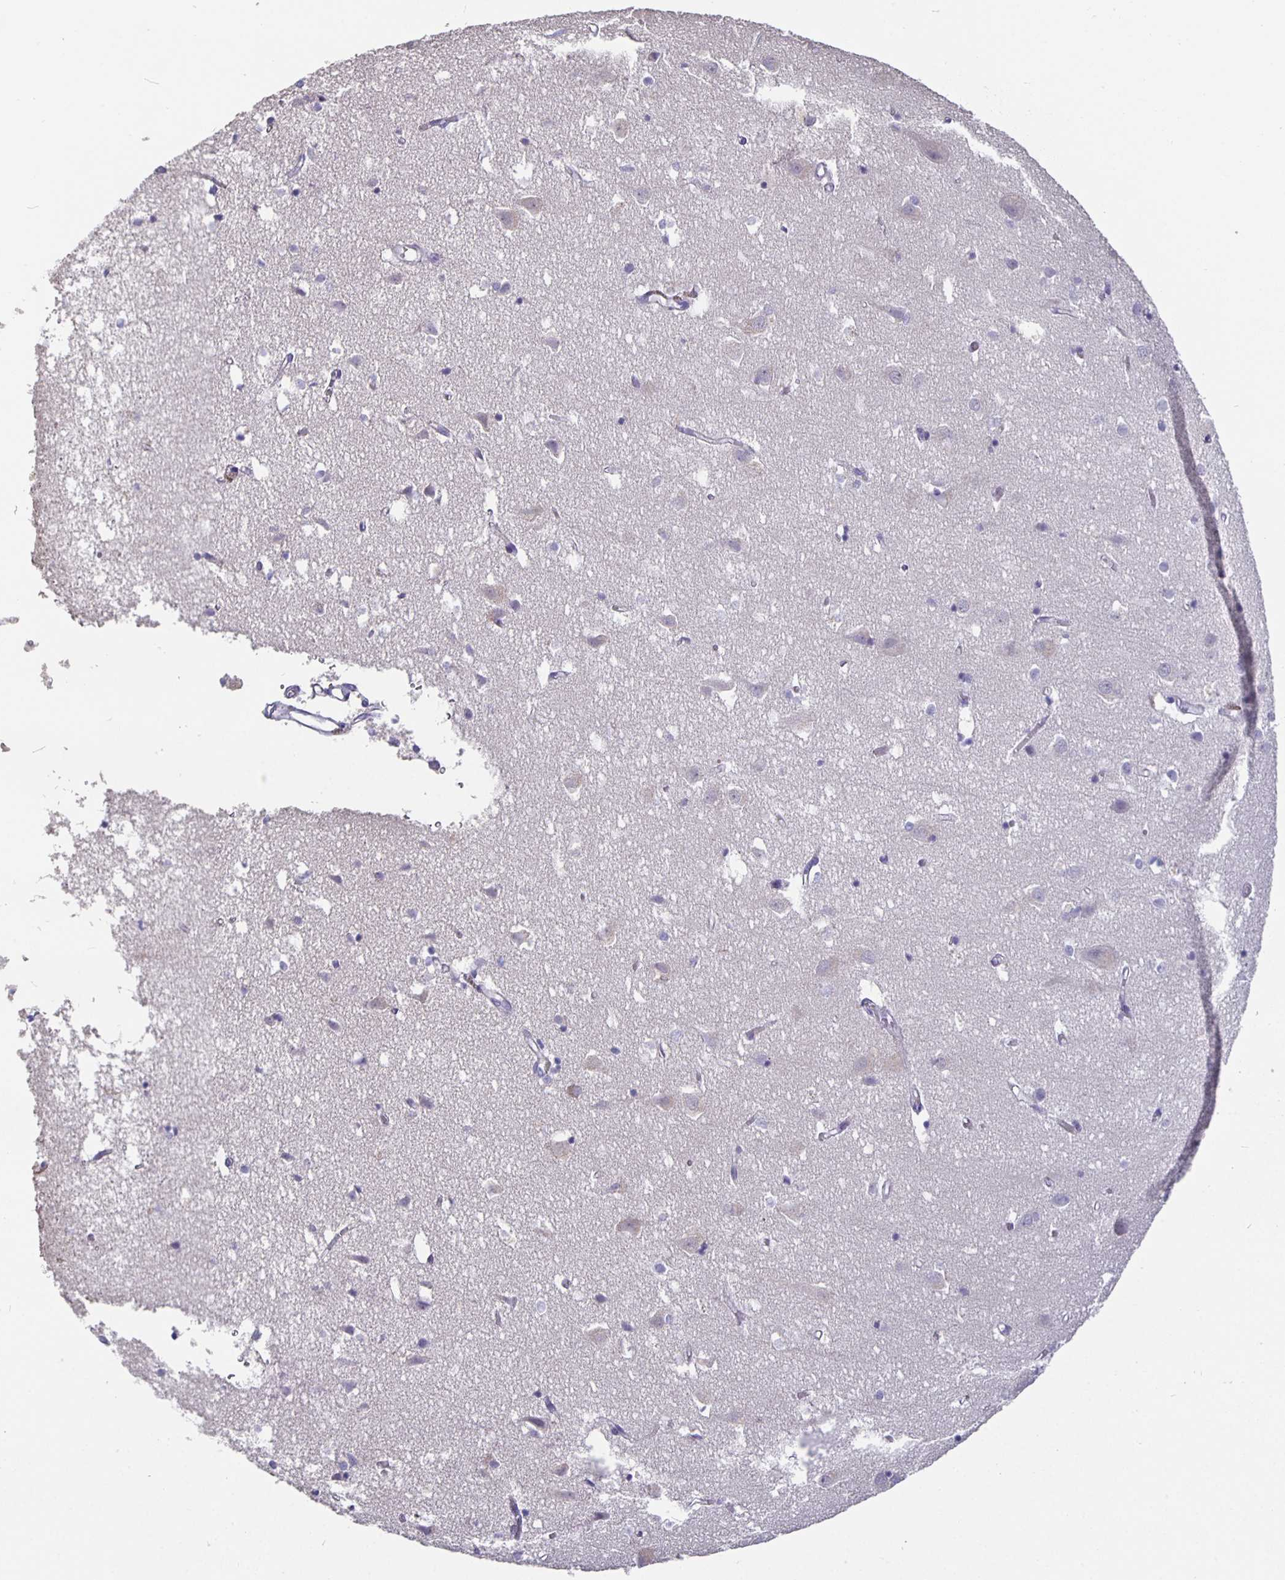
{"staining": {"intensity": "negative", "quantity": "none", "location": "none"}, "tissue": "cerebral cortex", "cell_type": "Endothelial cells", "image_type": "normal", "snomed": [{"axis": "morphology", "description": "Normal tissue, NOS"}, {"axis": "topography", "description": "Cerebral cortex"}], "caption": "IHC of benign human cerebral cortex exhibits no staining in endothelial cells.", "gene": "CFAP74", "patient": {"sex": "male", "age": 70}}